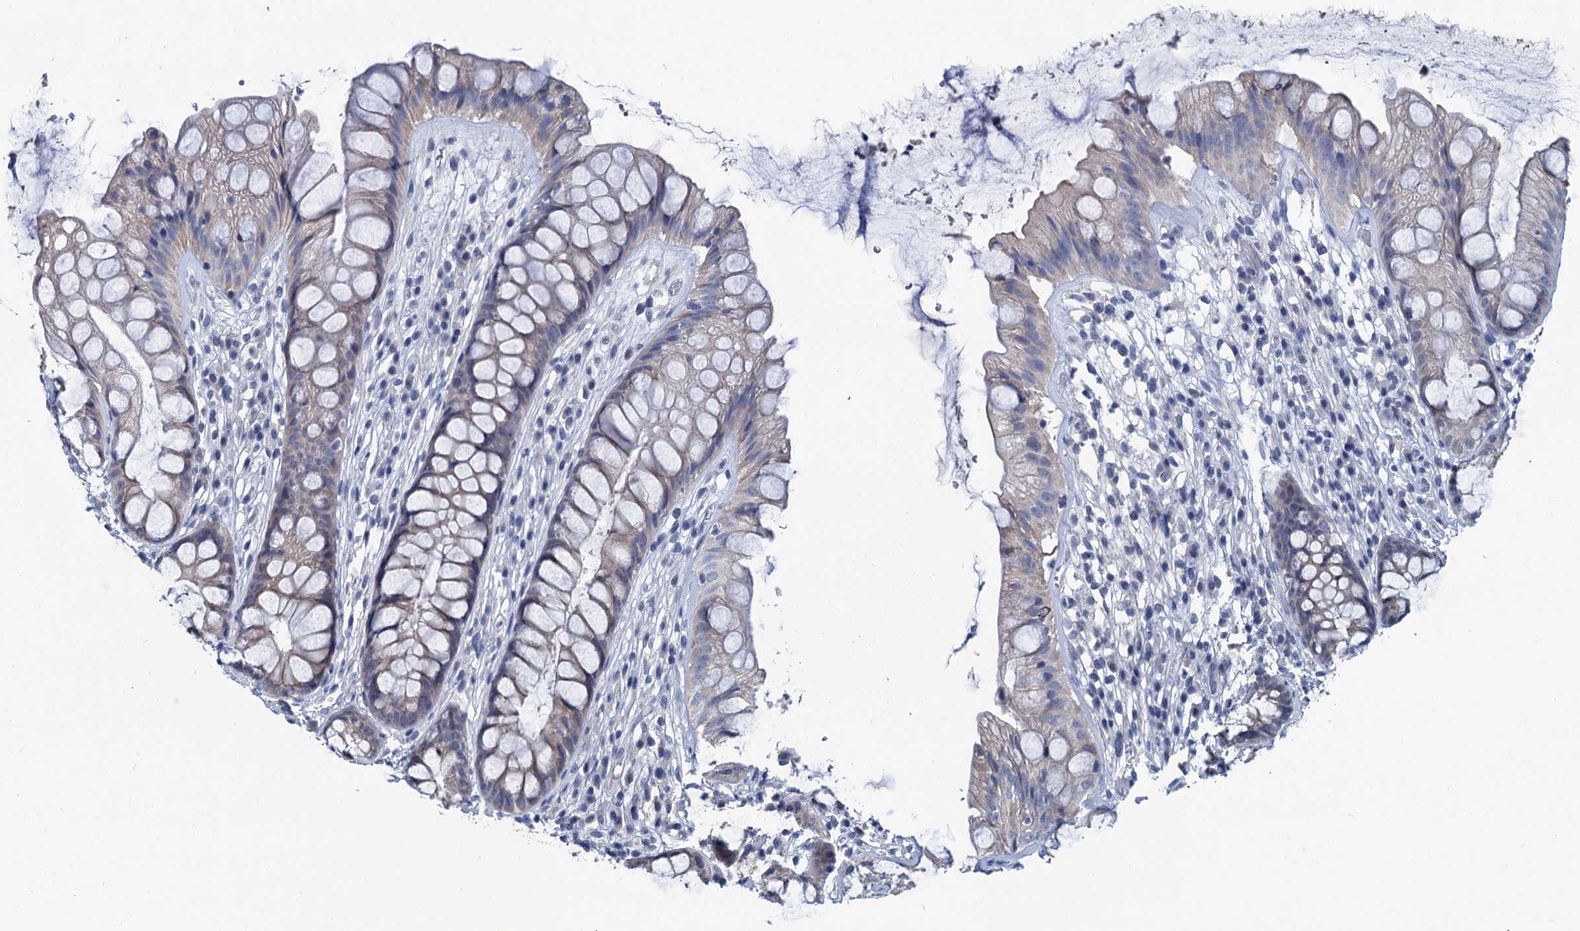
{"staining": {"intensity": "weak", "quantity": "<25%", "location": "cytoplasmic/membranous"}, "tissue": "rectum", "cell_type": "Glandular cells", "image_type": "normal", "snomed": [{"axis": "morphology", "description": "Normal tissue, NOS"}, {"axis": "topography", "description": "Rectum"}], "caption": "This histopathology image is of unremarkable rectum stained with IHC to label a protein in brown with the nuclei are counter-stained blue. There is no expression in glandular cells. (Immunohistochemistry (ihc), brightfield microscopy, high magnification).", "gene": "MIOX", "patient": {"sex": "male", "age": 74}}